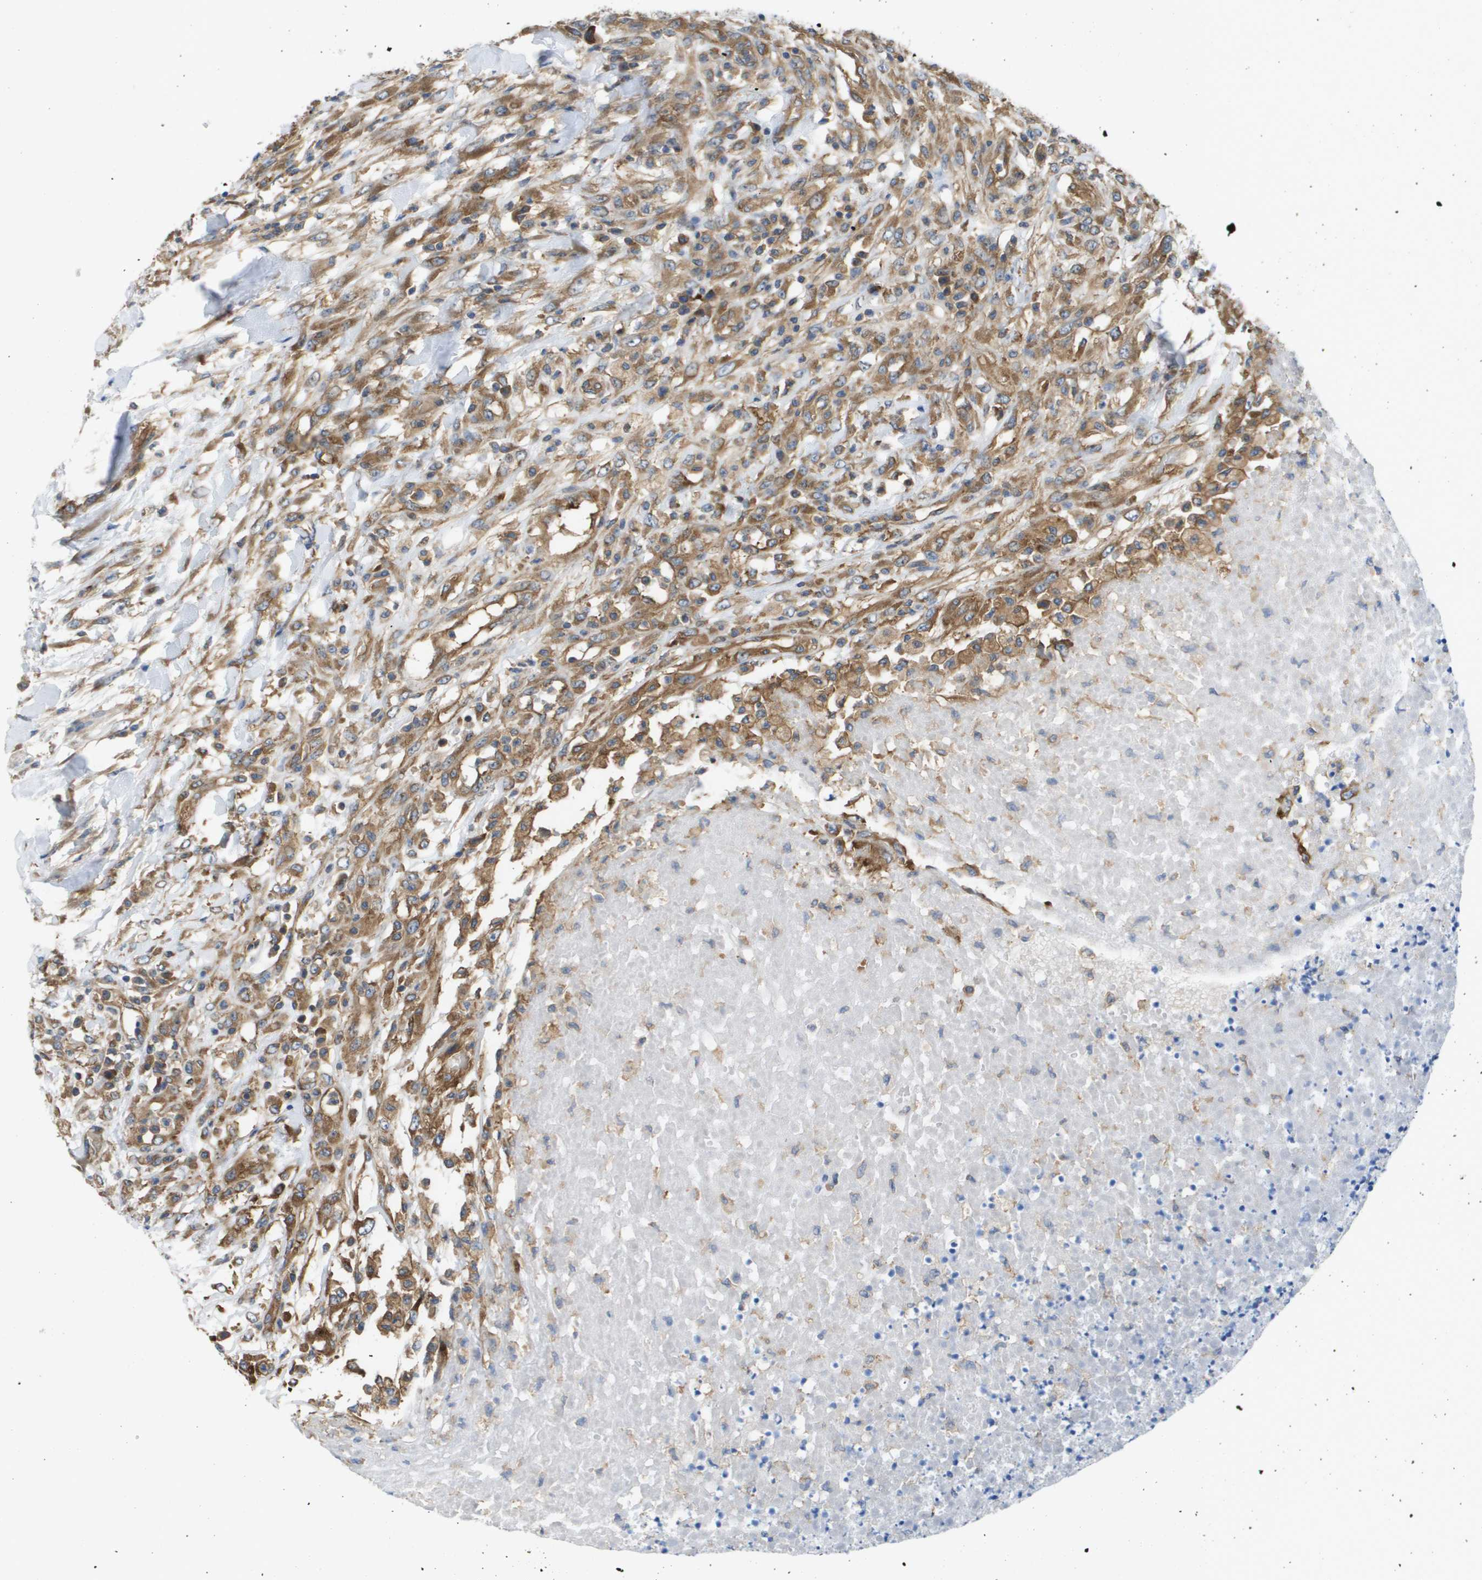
{"staining": {"intensity": "moderate", "quantity": ">75%", "location": "cytoplasmic/membranous"}, "tissue": "testis cancer", "cell_type": "Tumor cells", "image_type": "cancer", "snomed": [{"axis": "morphology", "description": "Seminoma, NOS"}, {"axis": "topography", "description": "Testis"}], "caption": "Moderate cytoplasmic/membranous protein positivity is appreciated in approximately >75% of tumor cells in seminoma (testis). (Stains: DAB (3,3'-diaminobenzidine) in brown, nuclei in blue, Microscopy: brightfield microscopy at high magnification).", "gene": "EIF4G2", "patient": {"sex": "male", "age": 59}}